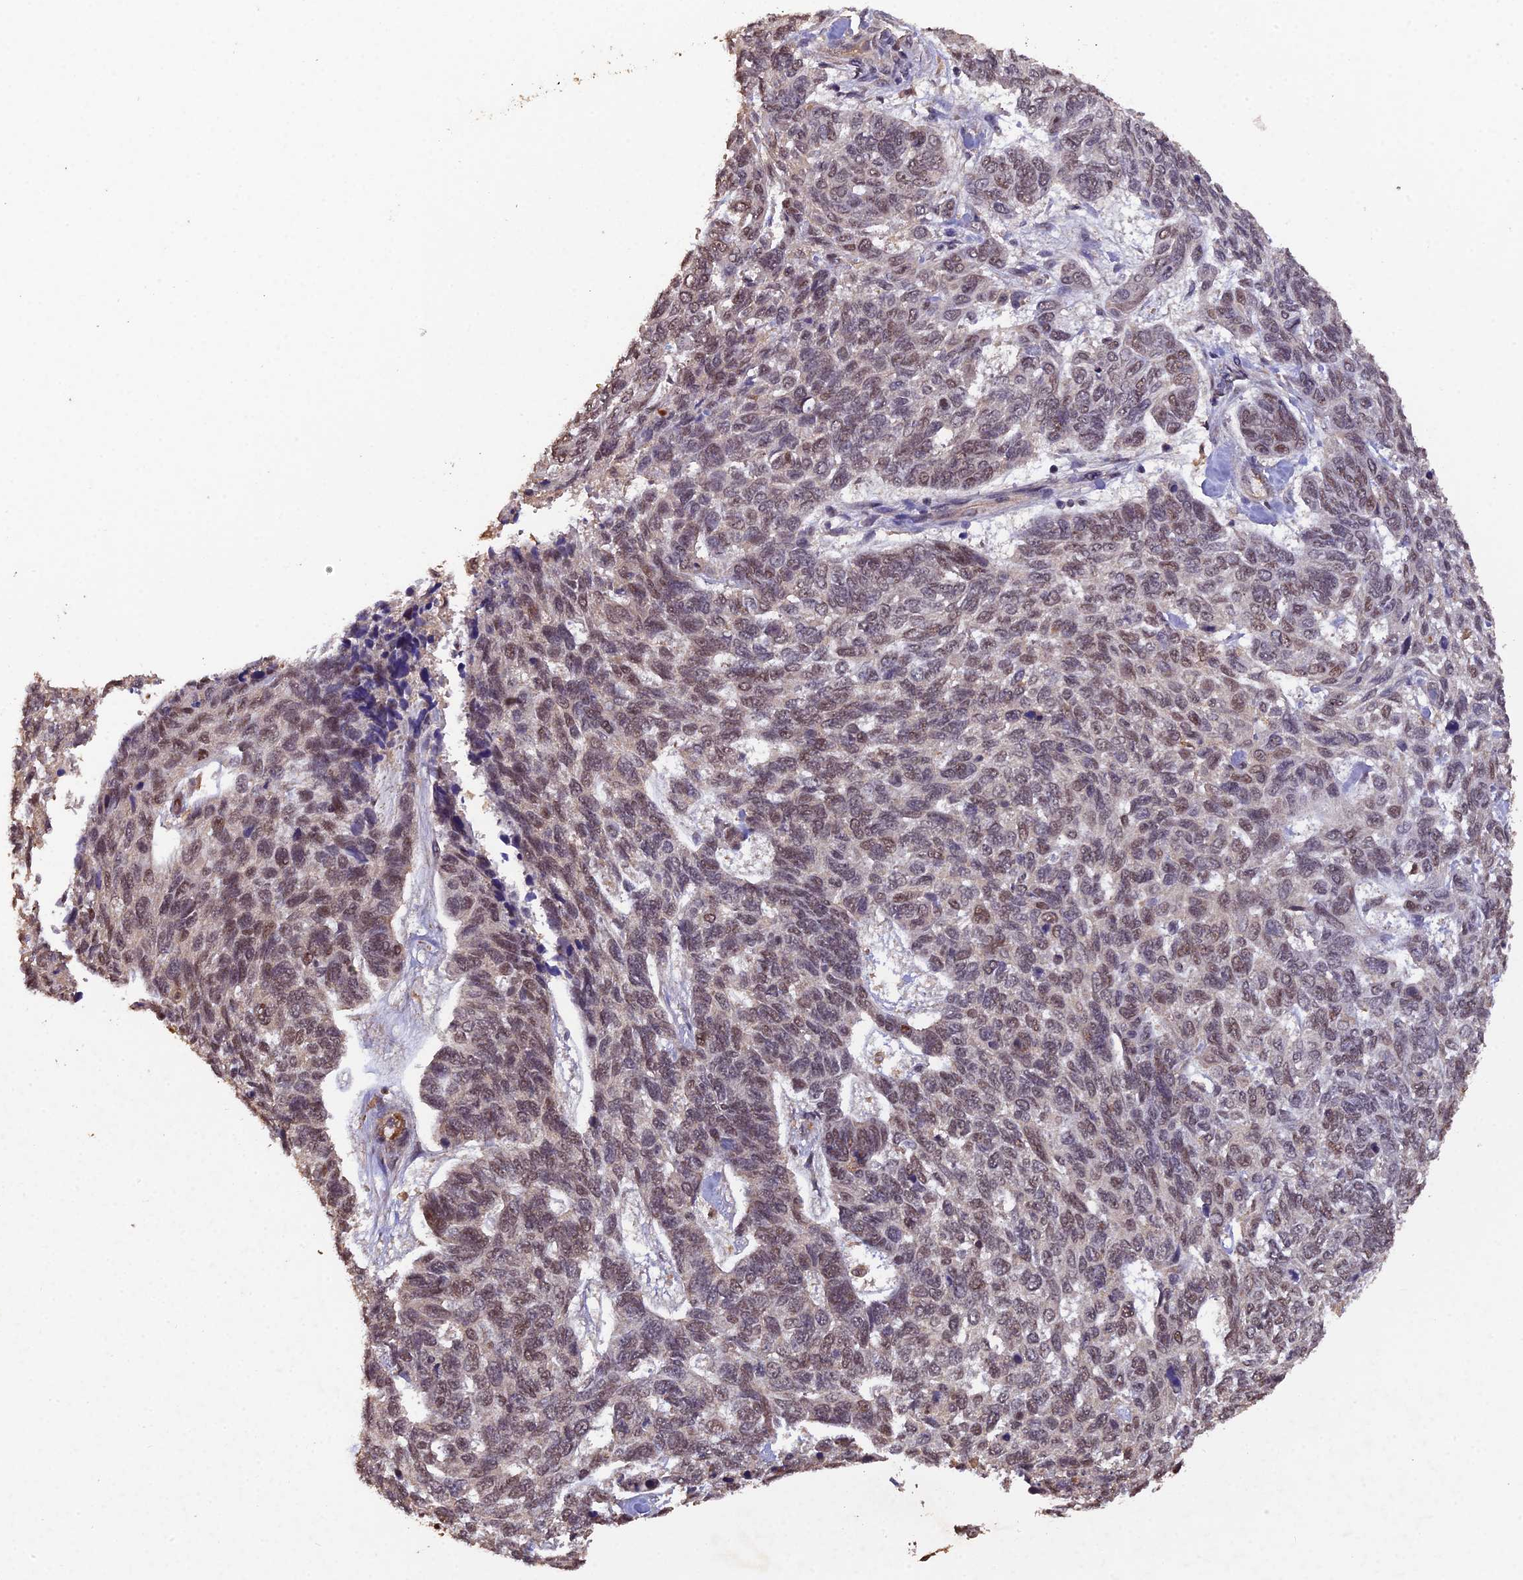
{"staining": {"intensity": "weak", "quantity": "<25%", "location": "nuclear"}, "tissue": "skin cancer", "cell_type": "Tumor cells", "image_type": "cancer", "snomed": [{"axis": "morphology", "description": "Basal cell carcinoma"}, {"axis": "topography", "description": "Skin"}], "caption": "IHC image of human skin basal cell carcinoma stained for a protein (brown), which exhibits no staining in tumor cells.", "gene": "RALGAPA2", "patient": {"sex": "female", "age": 65}}